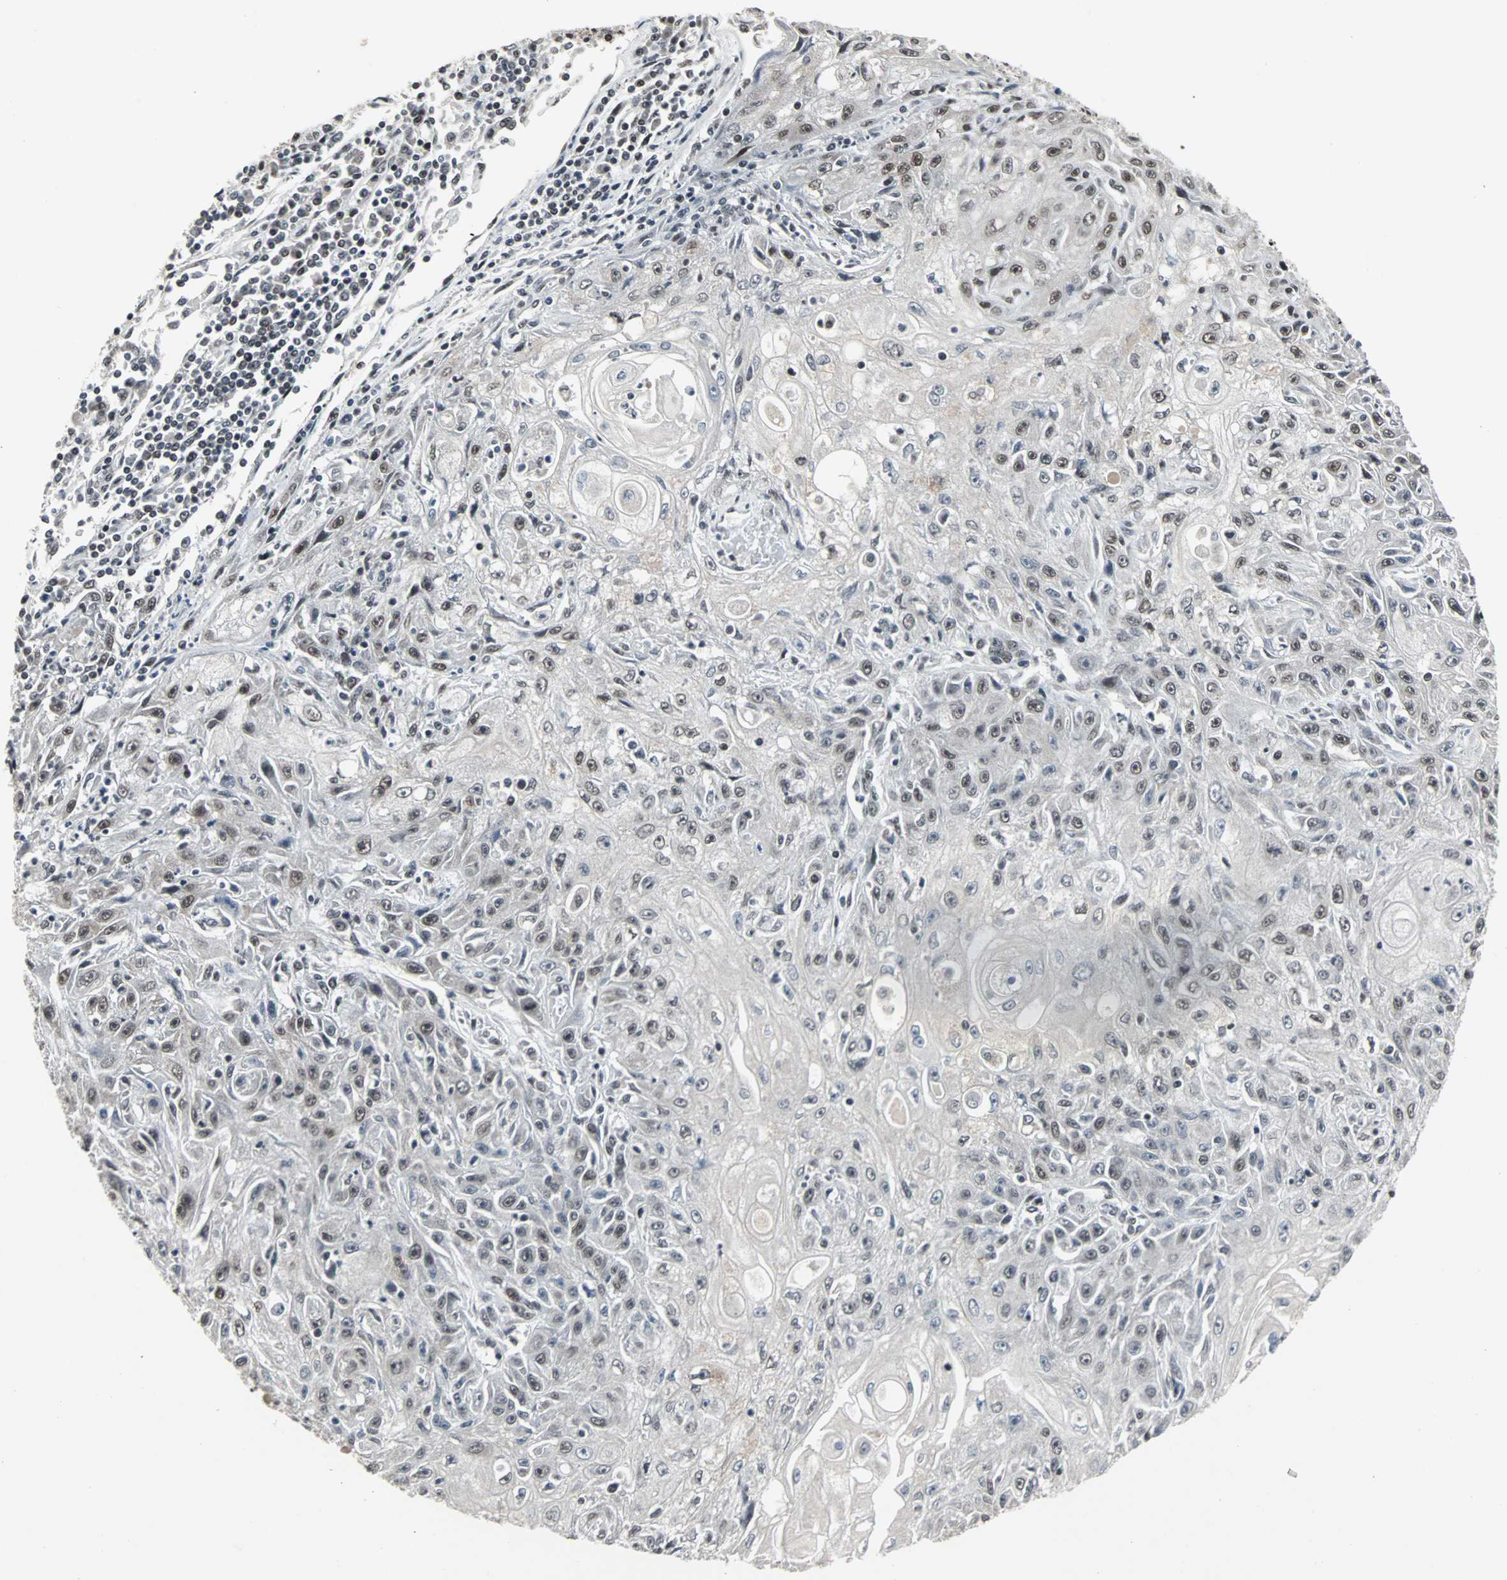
{"staining": {"intensity": "strong", "quantity": ">75%", "location": "nuclear"}, "tissue": "skin cancer", "cell_type": "Tumor cells", "image_type": "cancer", "snomed": [{"axis": "morphology", "description": "Squamous cell carcinoma, NOS"}, {"axis": "topography", "description": "Skin"}], "caption": "This image exhibits squamous cell carcinoma (skin) stained with immunohistochemistry (IHC) to label a protein in brown. The nuclear of tumor cells show strong positivity for the protein. Nuclei are counter-stained blue.", "gene": "PNKP", "patient": {"sex": "male", "age": 75}}